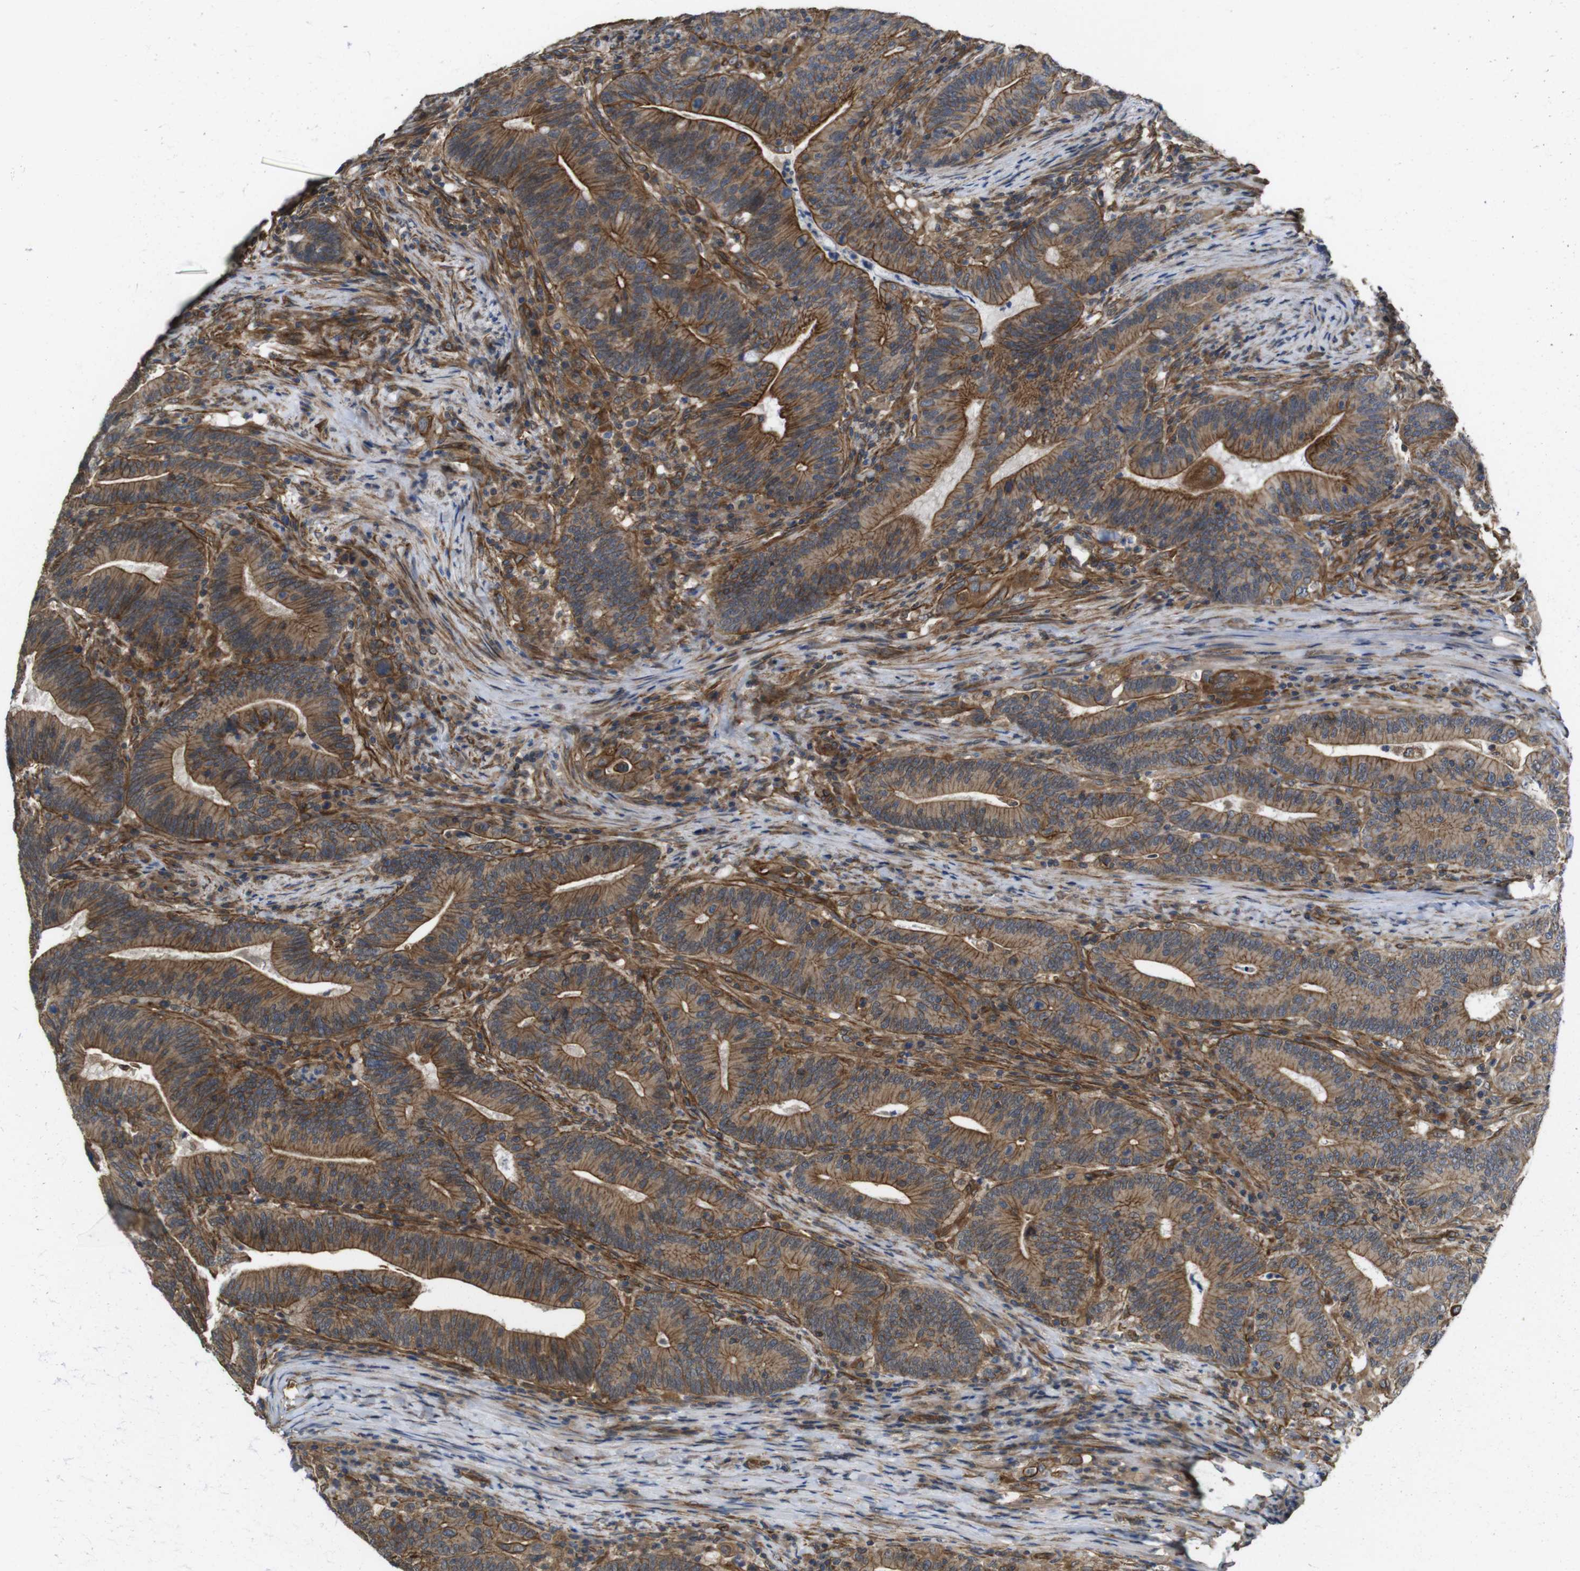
{"staining": {"intensity": "strong", "quantity": ">75%", "location": "cytoplasmic/membranous"}, "tissue": "colorectal cancer", "cell_type": "Tumor cells", "image_type": "cancer", "snomed": [{"axis": "morphology", "description": "Normal tissue, NOS"}, {"axis": "morphology", "description": "Adenocarcinoma, NOS"}, {"axis": "topography", "description": "Colon"}], "caption": "A brown stain shows strong cytoplasmic/membranous staining of a protein in adenocarcinoma (colorectal) tumor cells. Nuclei are stained in blue.", "gene": "ZDHHC5", "patient": {"sex": "female", "age": 66}}